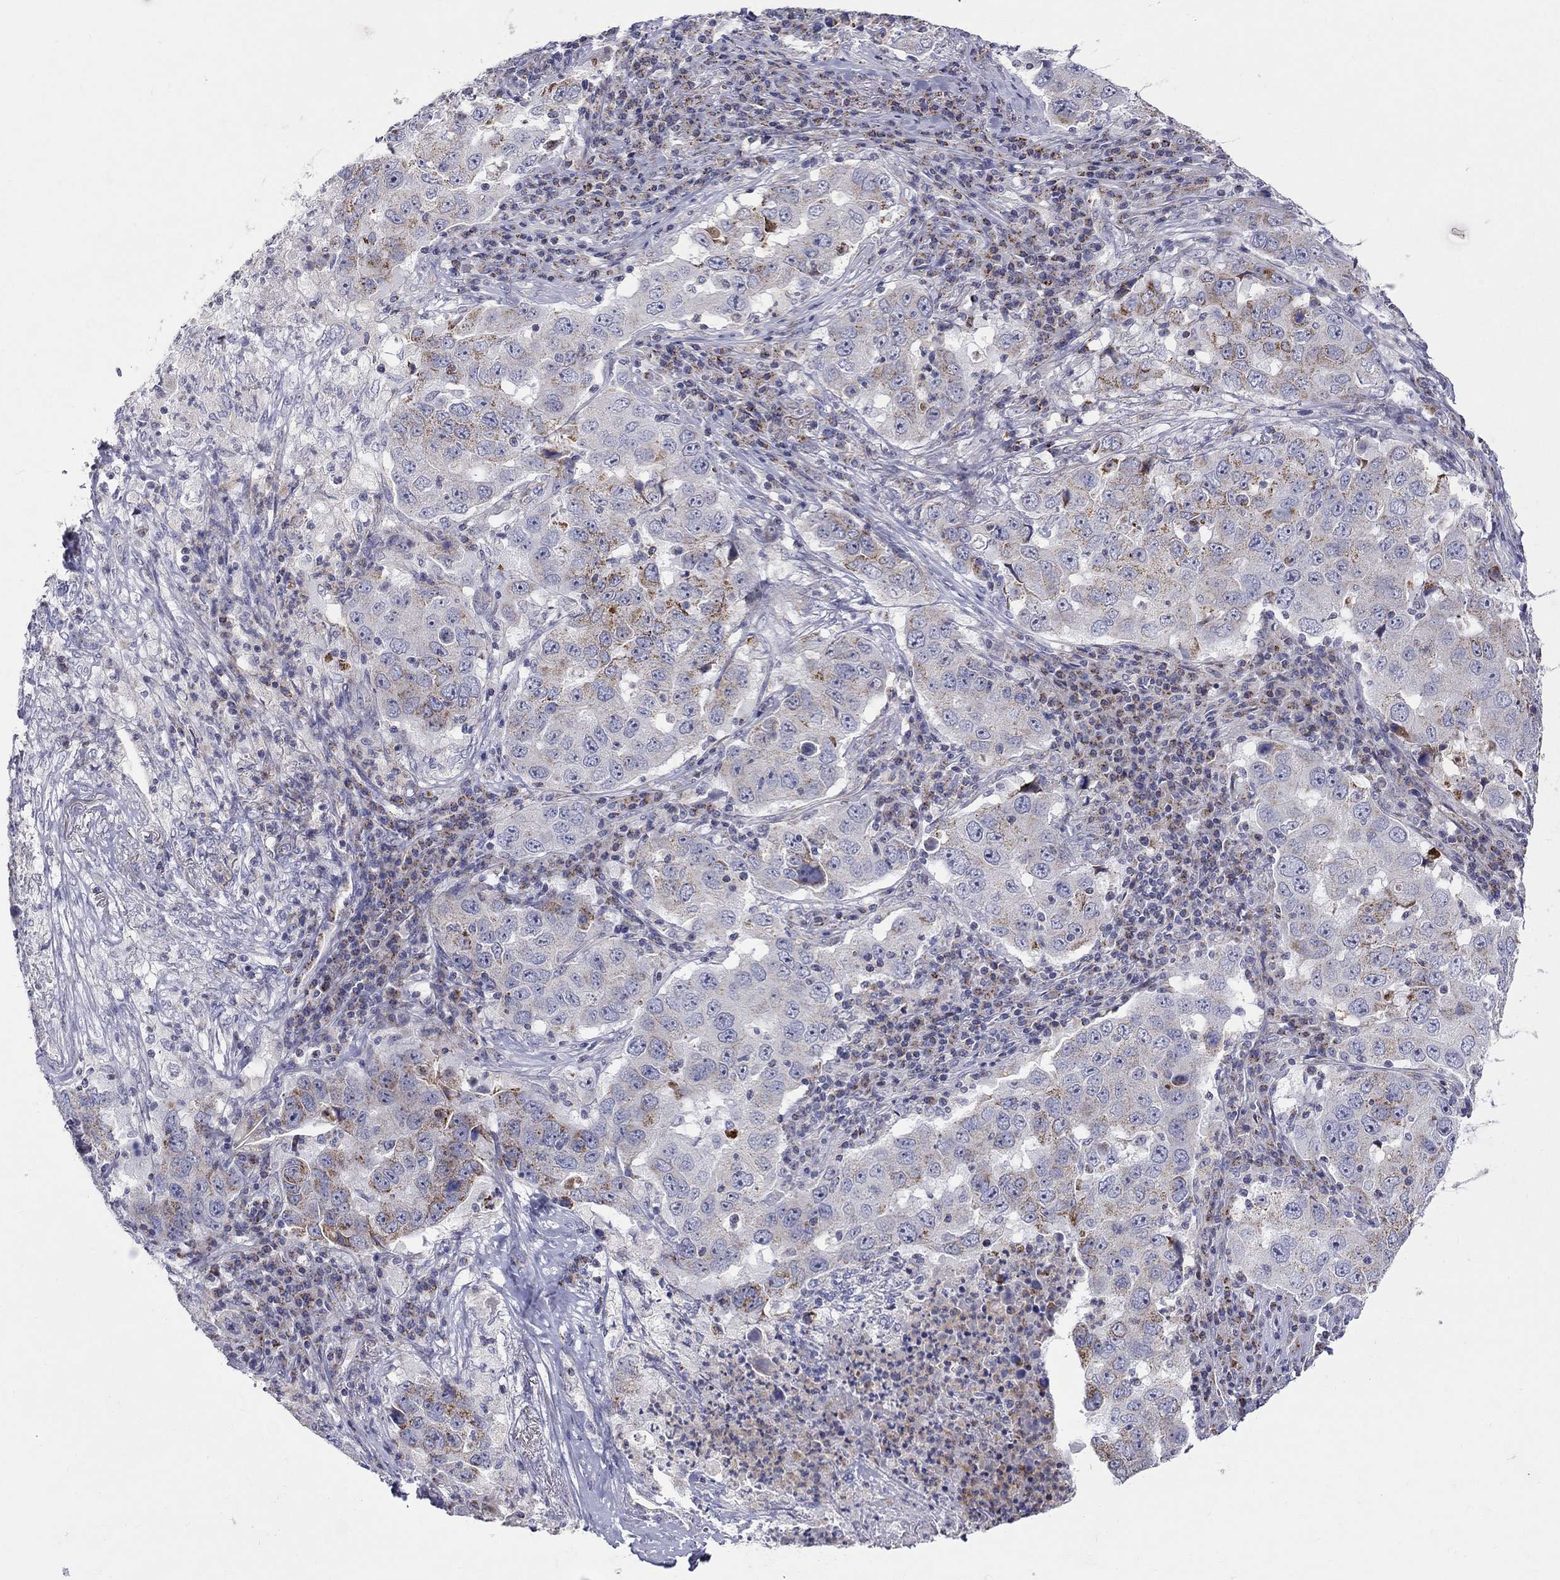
{"staining": {"intensity": "strong", "quantity": "25%-75%", "location": "cytoplasmic/membranous"}, "tissue": "lung cancer", "cell_type": "Tumor cells", "image_type": "cancer", "snomed": [{"axis": "morphology", "description": "Adenocarcinoma, NOS"}, {"axis": "topography", "description": "Lung"}], "caption": "About 25%-75% of tumor cells in lung adenocarcinoma show strong cytoplasmic/membranous protein expression as visualized by brown immunohistochemical staining.", "gene": "HMX2", "patient": {"sex": "male", "age": 73}}